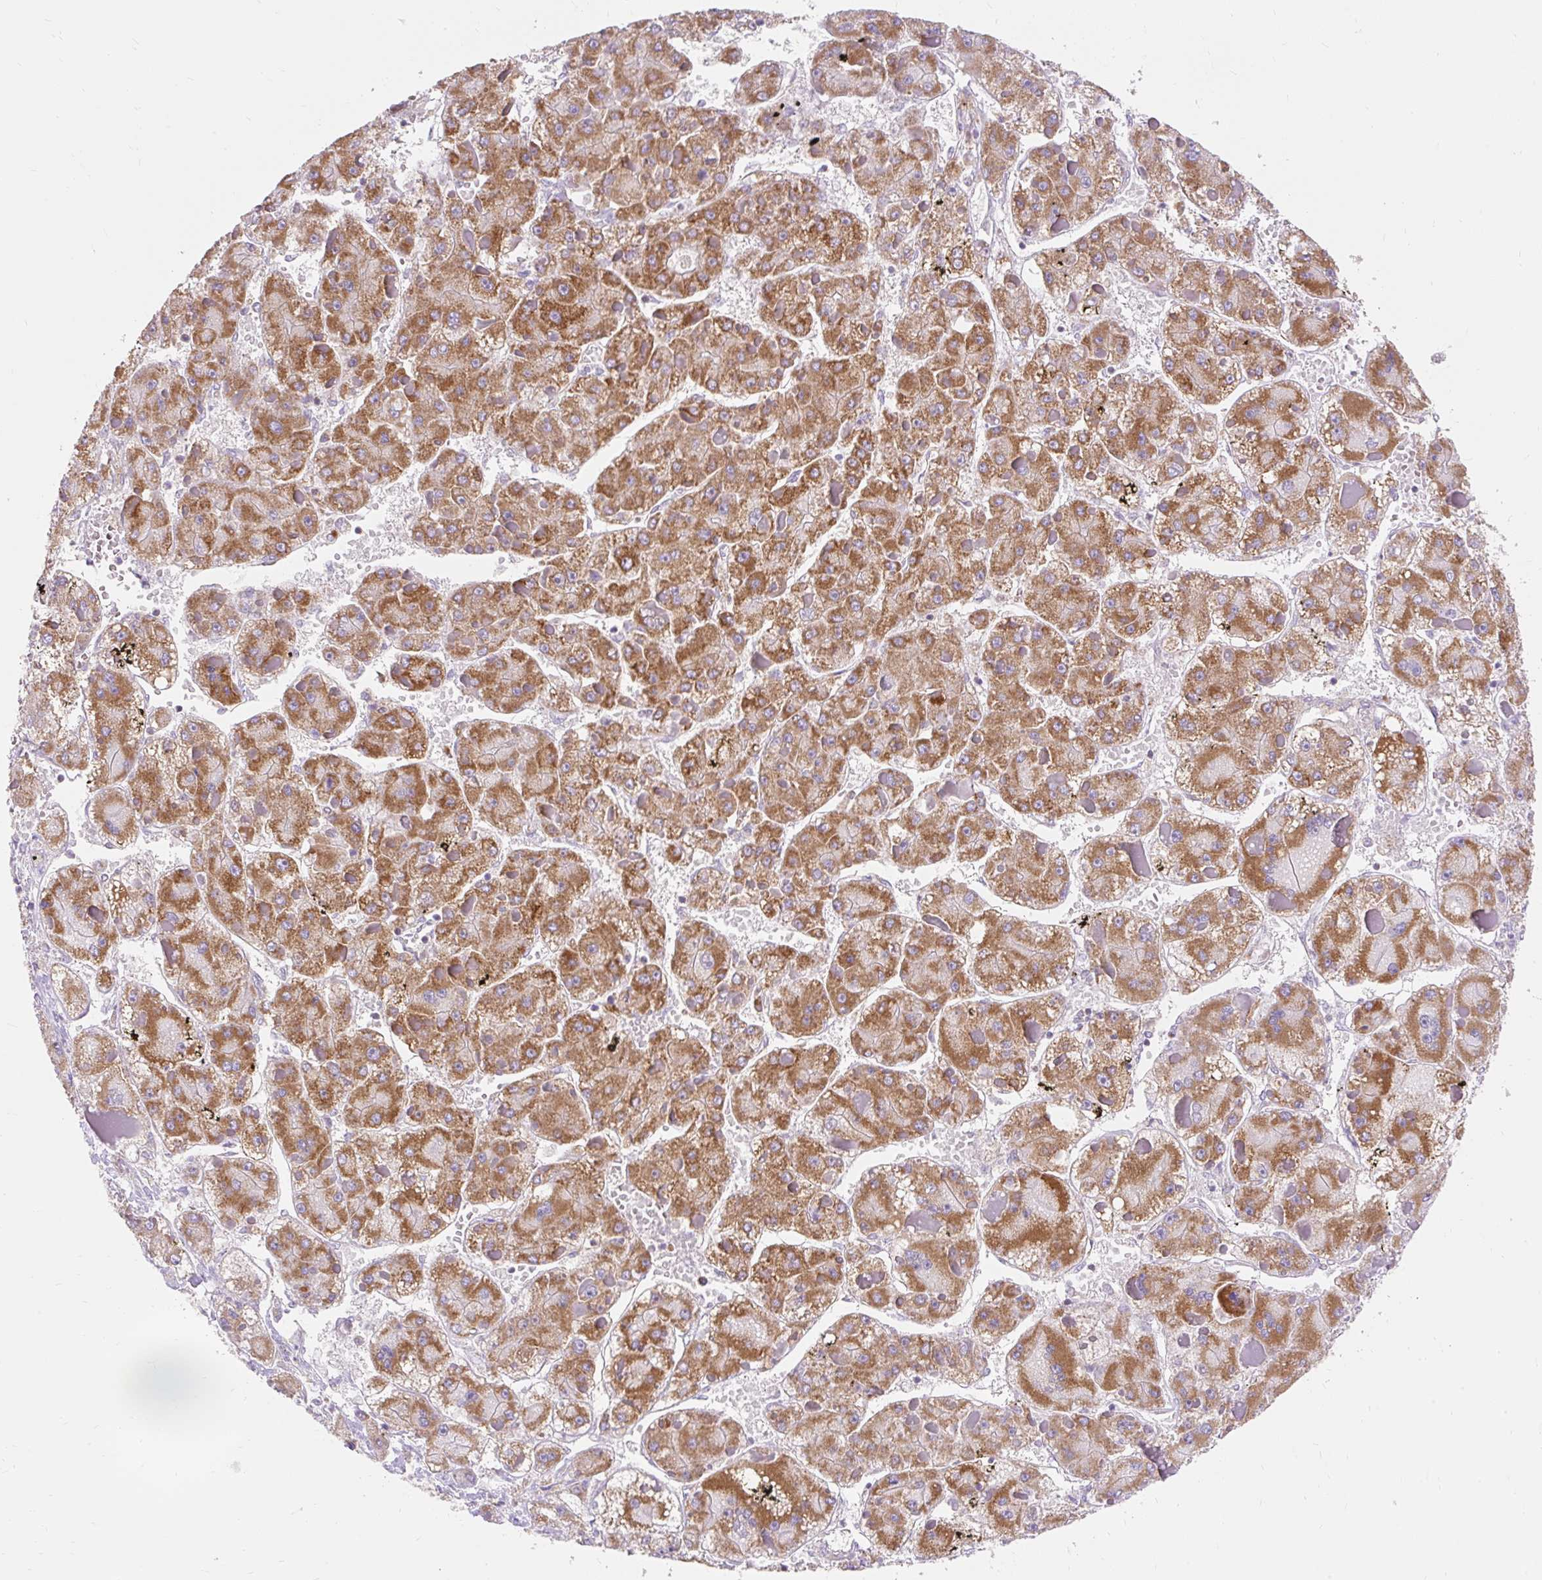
{"staining": {"intensity": "moderate", "quantity": ">75%", "location": "cytoplasmic/membranous"}, "tissue": "liver cancer", "cell_type": "Tumor cells", "image_type": "cancer", "snomed": [{"axis": "morphology", "description": "Carcinoma, Hepatocellular, NOS"}, {"axis": "topography", "description": "Liver"}], "caption": "There is medium levels of moderate cytoplasmic/membranous staining in tumor cells of liver hepatocellular carcinoma, as demonstrated by immunohistochemical staining (brown color).", "gene": "PMAIP1", "patient": {"sex": "female", "age": 73}}